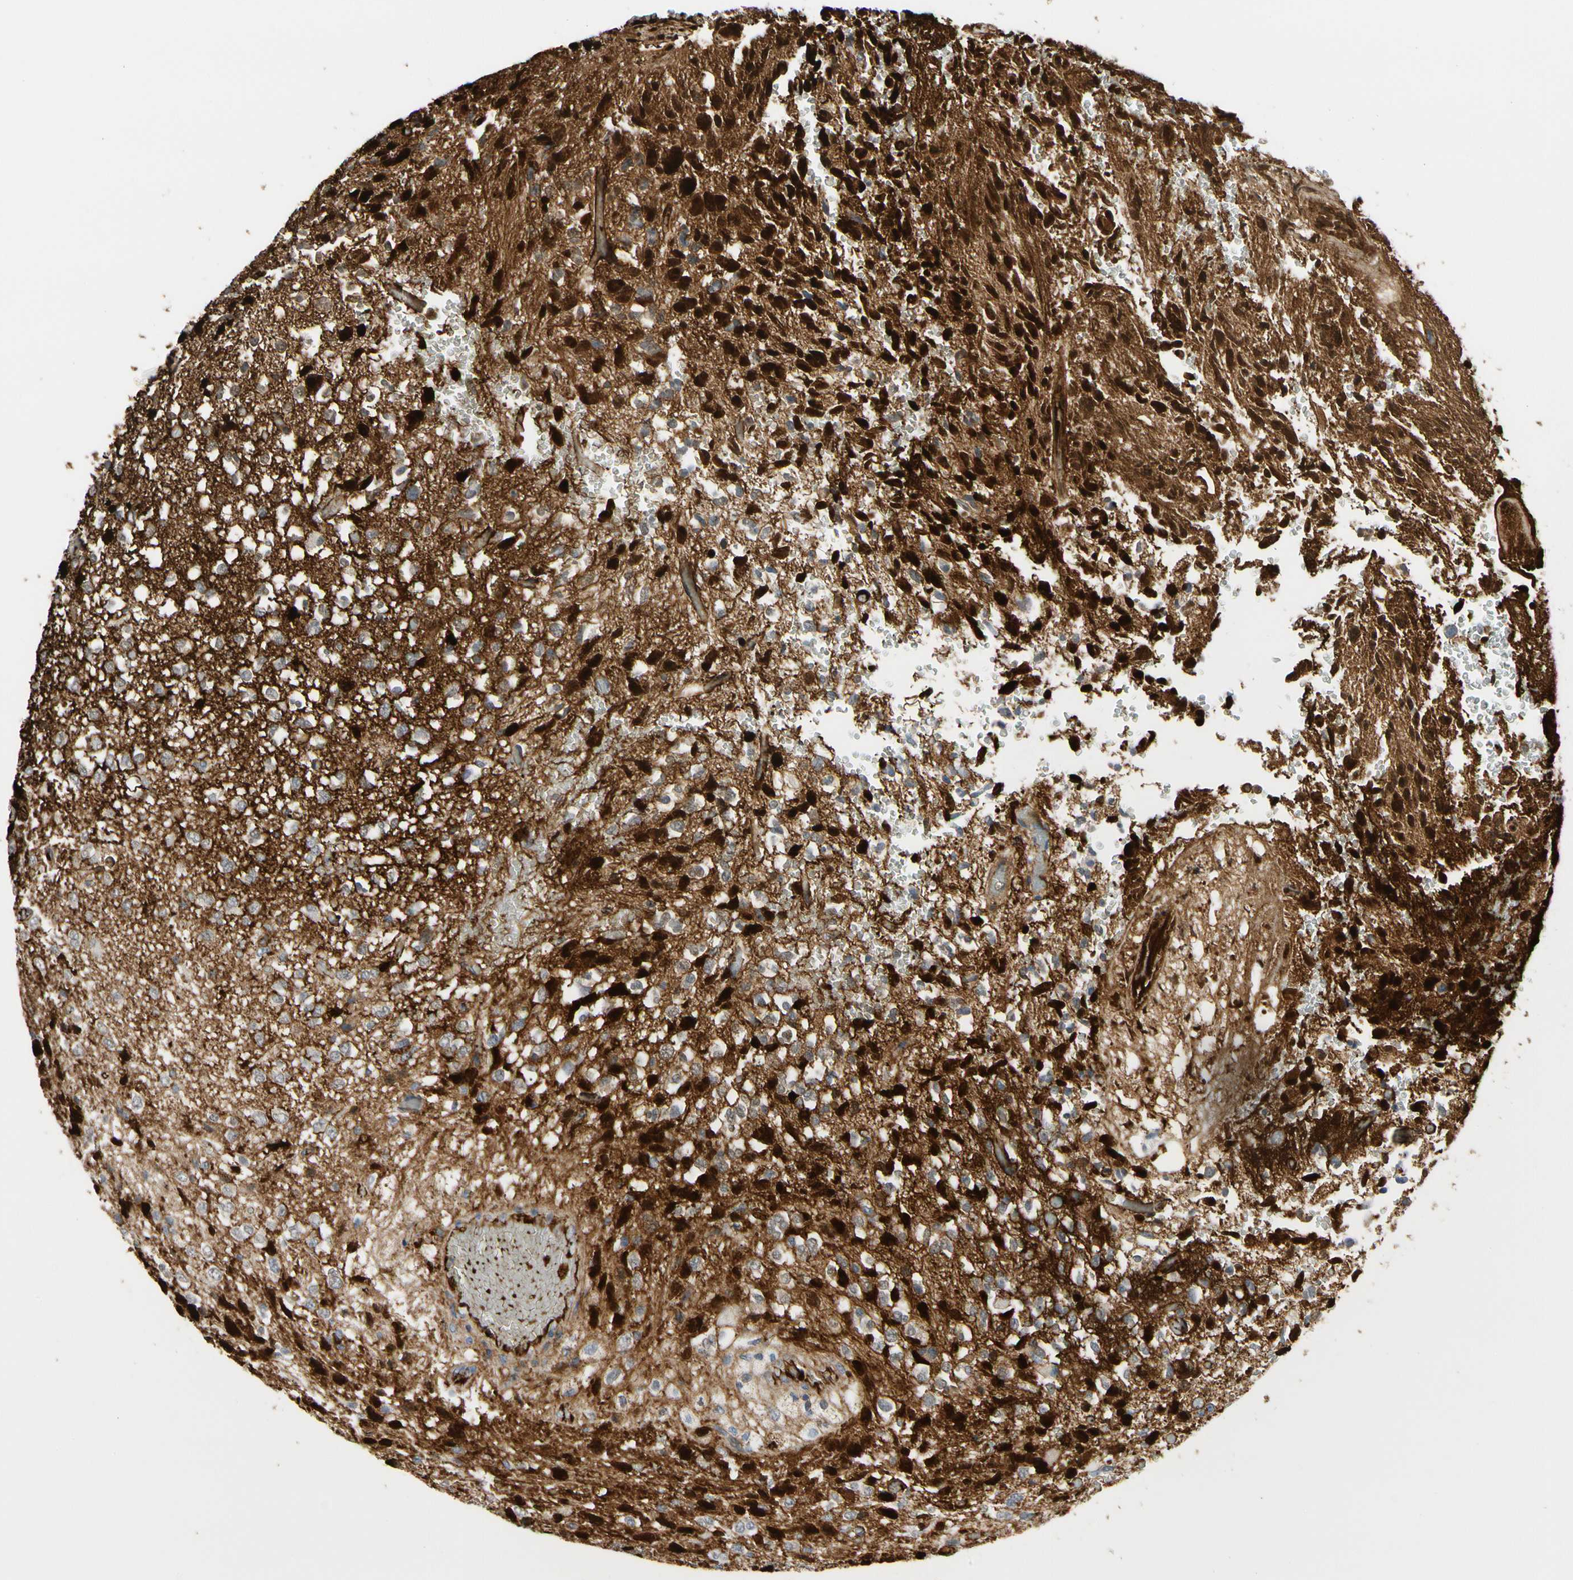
{"staining": {"intensity": "strong", "quantity": "25%-75%", "location": "cytoplasmic/membranous"}, "tissue": "glioma", "cell_type": "Tumor cells", "image_type": "cancer", "snomed": [{"axis": "morphology", "description": "Glioma, malignant, High grade"}, {"axis": "topography", "description": "pancreas cauda"}], "caption": "This is an image of IHC staining of glioma, which shows strong expression in the cytoplasmic/membranous of tumor cells.", "gene": "FGB", "patient": {"sex": "male", "age": 60}}